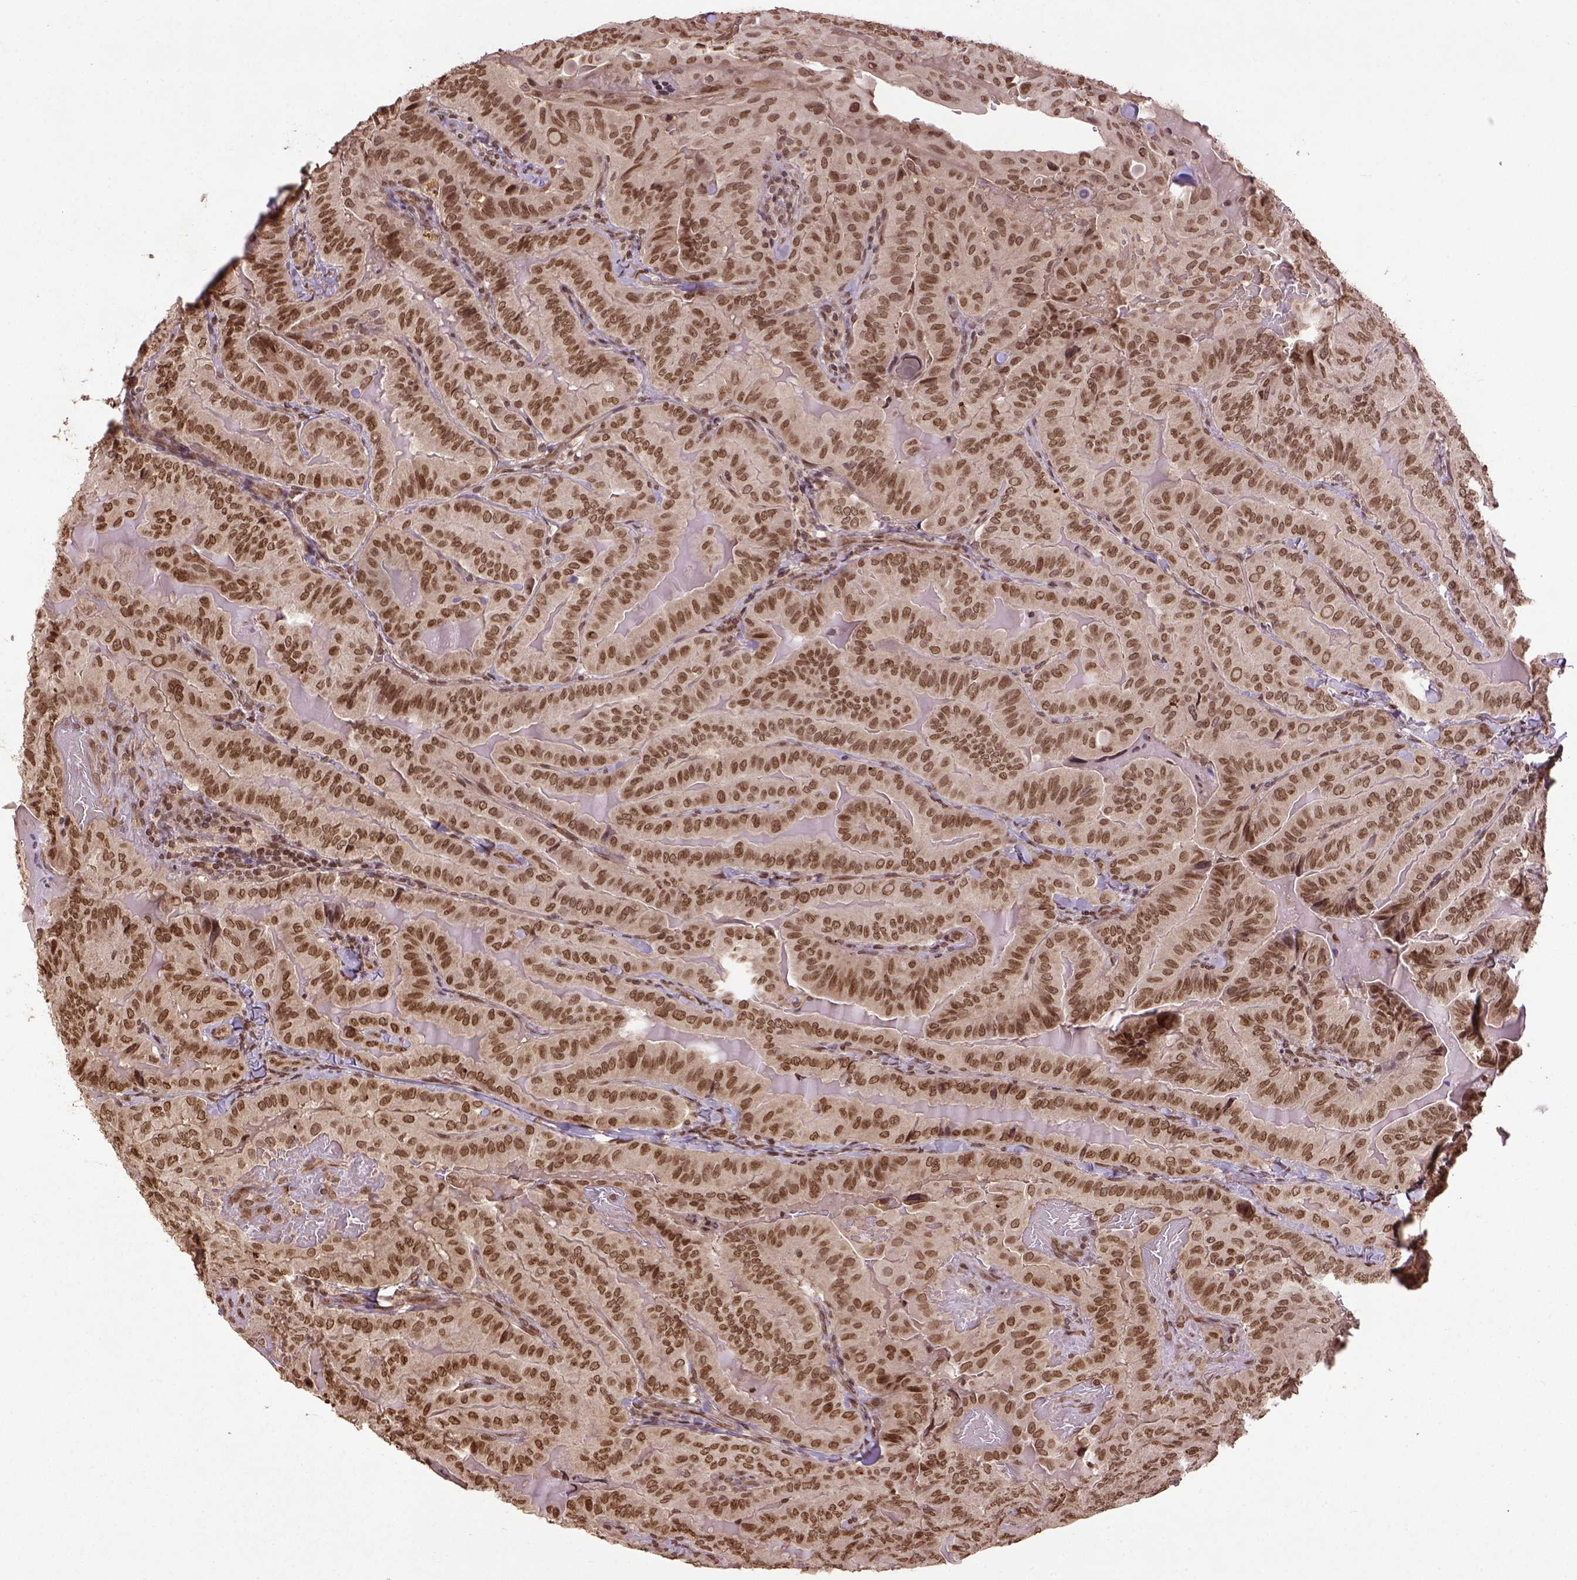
{"staining": {"intensity": "moderate", "quantity": ">75%", "location": "nuclear"}, "tissue": "thyroid cancer", "cell_type": "Tumor cells", "image_type": "cancer", "snomed": [{"axis": "morphology", "description": "Papillary adenocarcinoma, NOS"}, {"axis": "topography", "description": "Thyroid gland"}], "caption": "Protein expression analysis of human papillary adenocarcinoma (thyroid) reveals moderate nuclear expression in approximately >75% of tumor cells.", "gene": "BANF1", "patient": {"sex": "female", "age": 68}}